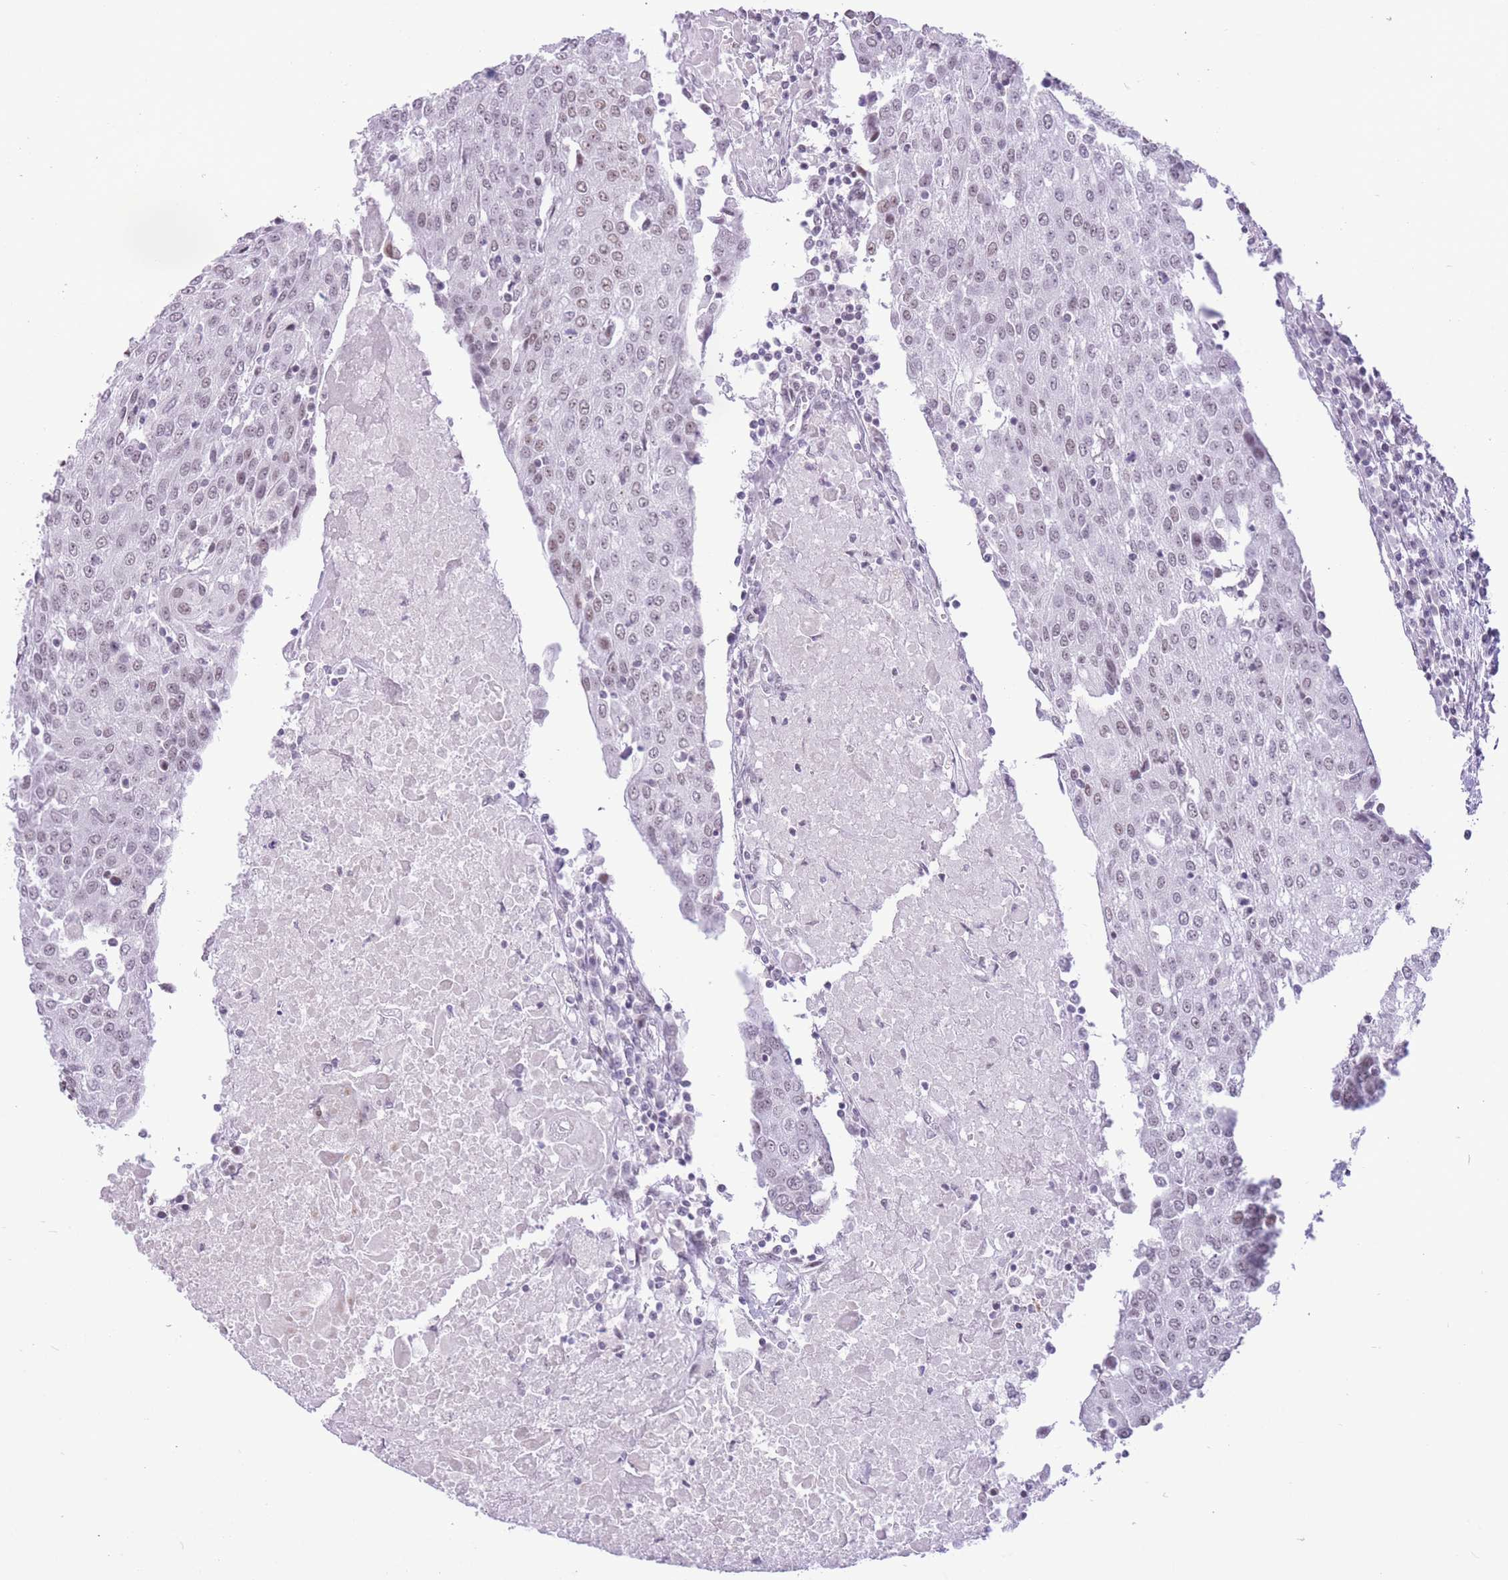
{"staining": {"intensity": "weak", "quantity": "25%-75%", "location": "nuclear"}, "tissue": "urothelial cancer", "cell_type": "Tumor cells", "image_type": "cancer", "snomed": [{"axis": "morphology", "description": "Urothelial carcinoma, High grade"}, {"axis": "topography", "description": "Urinary bladder"}], "caption": "About 25%-75% of tumor cells in urothelial cancer exhibit weak nuclear protein expression as visualized by brown immunohistochemical staining.", "gene": "ZBED5", "patient": {"sex": "female", "age": 85}}